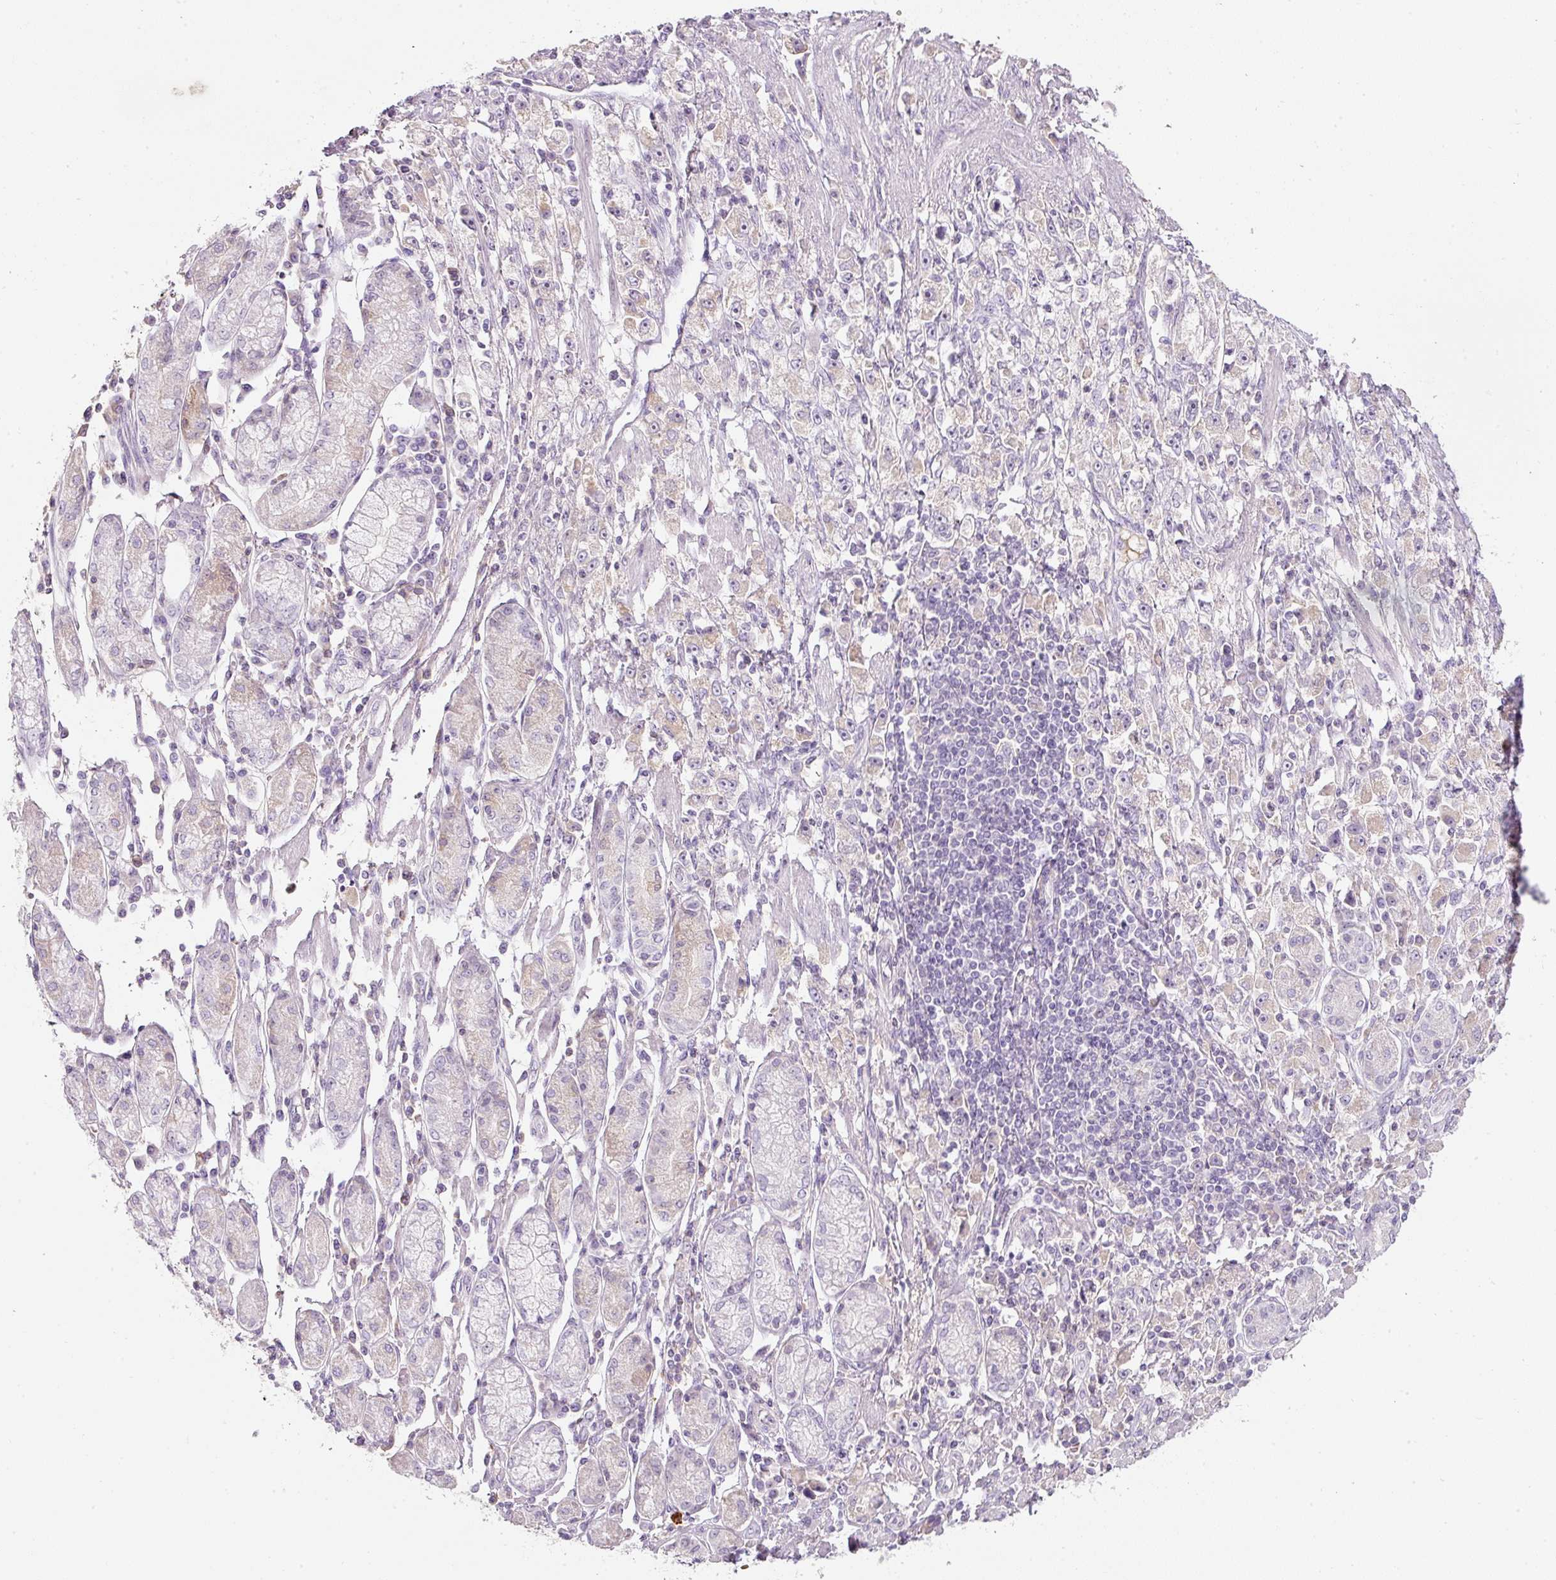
{"staining": {"intensity": "negative", "quantity": "none", "location": "none"}, "tissue": "stomach cancer", "cell_type": "Tumor cells", "image_type": "cancer", "snomed": [{"axis": "morphology", "description": "Adenocarcinoma, NOS"}, {"axis": "topography", "description": "Stomach"}], "caption": "Immunohistochemistry (IHC) image of neoplastic tissue: stomach cancer stained with DAB (3,3'-diaminobenzidine) shows no significant protein expression in tumor cells. (Stains: DAB IHC with hematoxylin counter stain, Microscopy: brightfield microscopy at high magnification).", "gene": "TMEM37", "patient": {"sex": "female", "age": 59}}